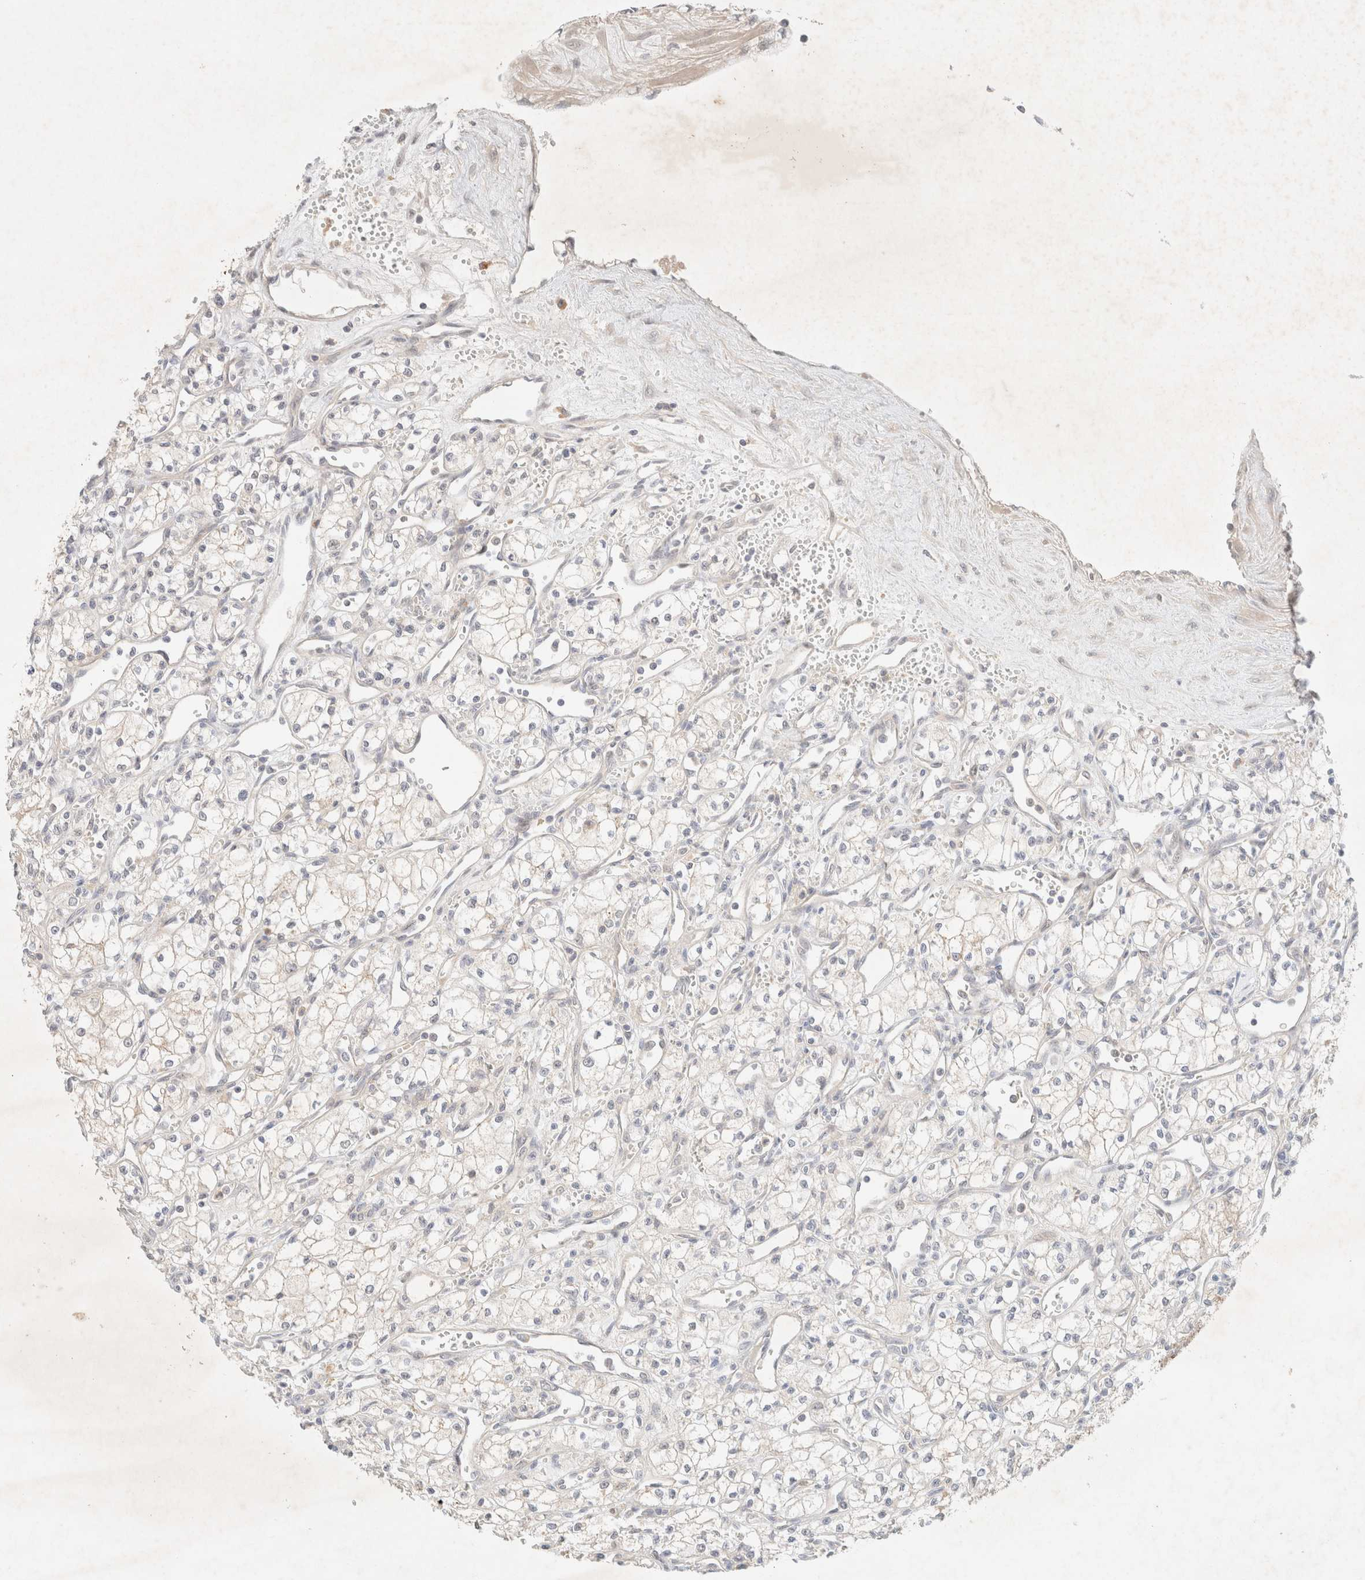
{"staining": {"intensity": "negative", "quantity": "none", "location": "none"}, "tissue": "renal cancer", "cell_type": "Tumor cells", "image_type": "cancer", "snomed": [{"axis": "morphology", "description": "Adenocarcinoma, NOS"}, {"axis": "topography", "description": "Kidney"}], "caption": "Histopathology image shows no significant protein staining in tumor cells of renal cancer (adenocarcinoma).", "gene": "SGSM2", "patient": {"sex": "male", "age": 59}}